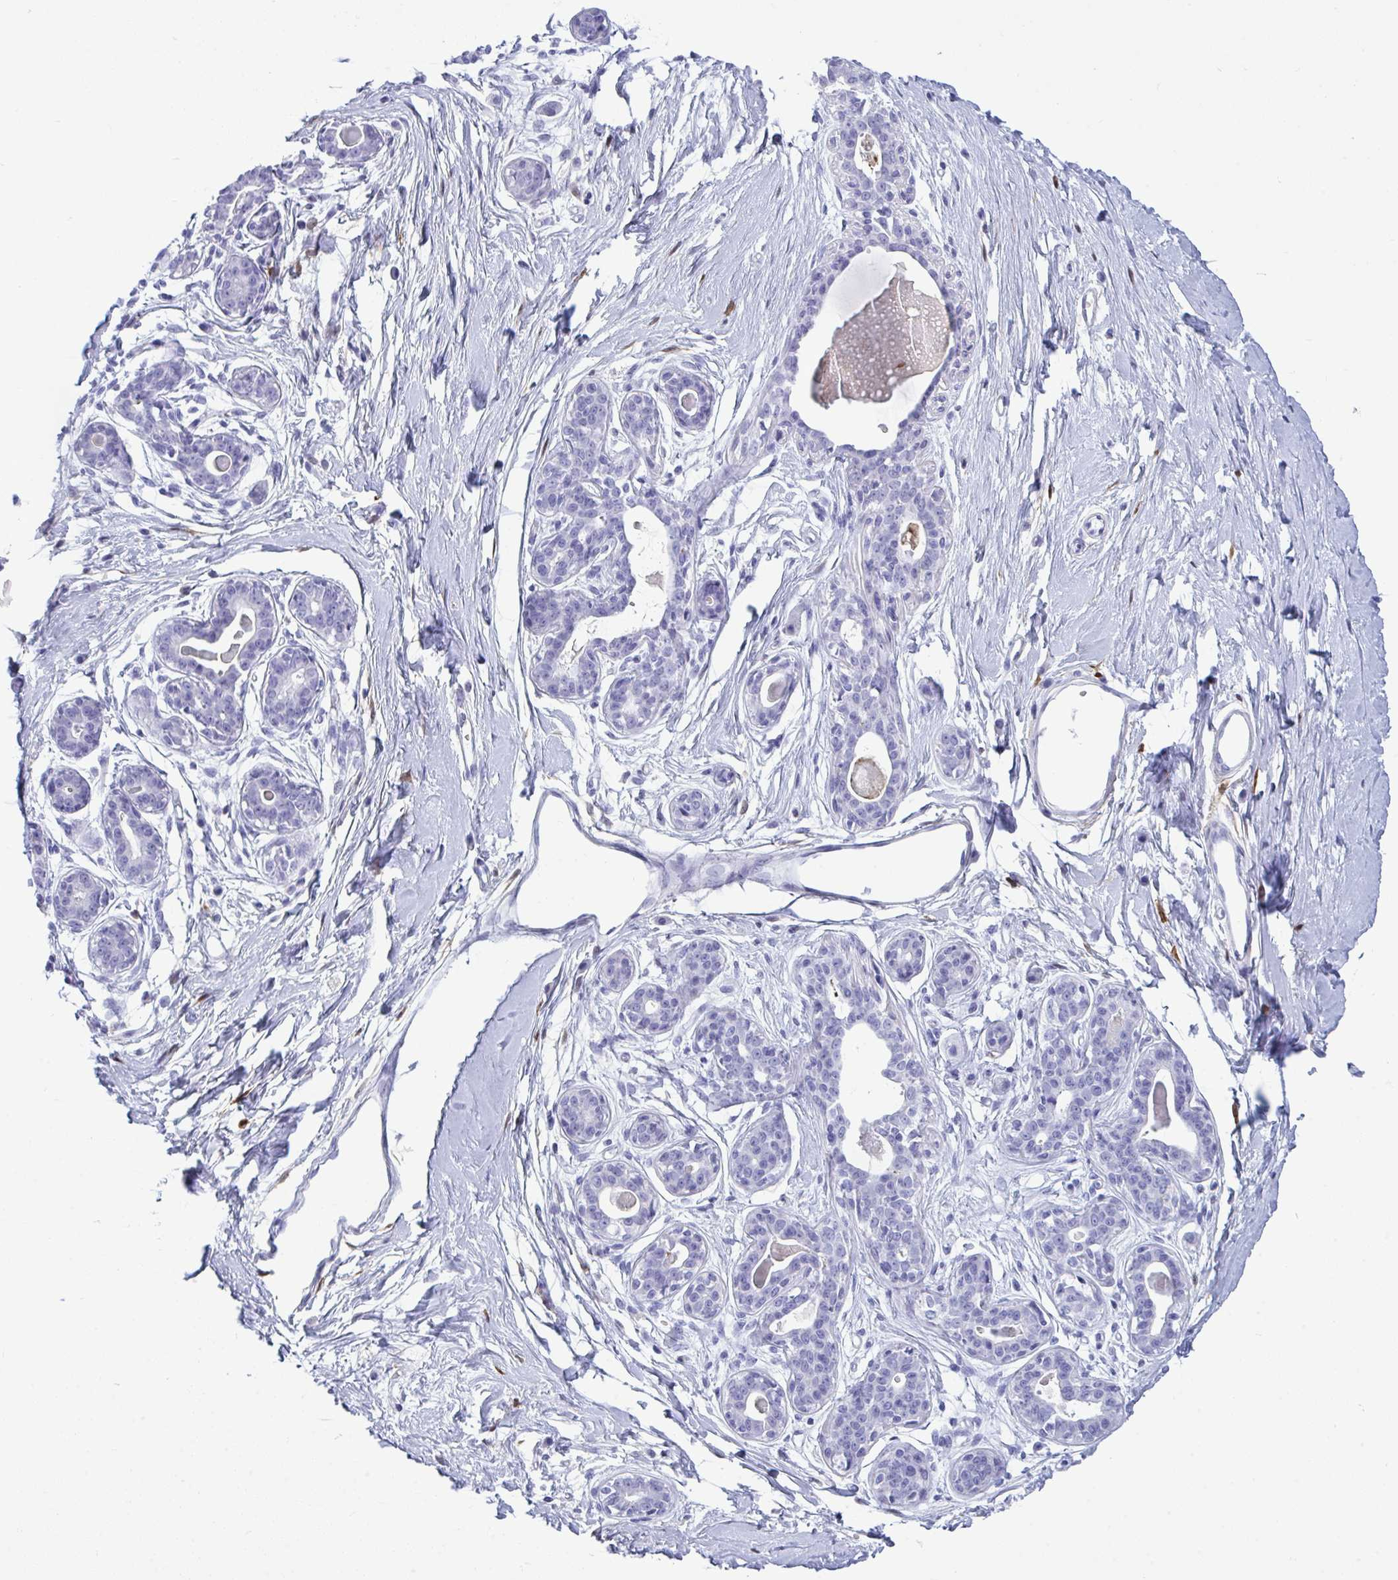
{"staining": {"intensity": "negative", "quantity": "none", "location": "none"}, "tissue": "breast", "cell_type": "Adipocytes", "image_type": "normal", "snomed": [{"axis": "morphology", "description": "Normal tissue, NOS"}, {"axis": "topography", "description": "Breast"}], "caption": "IHC image of unremarkable breast: human breast stained with DAB (3,3'-diaminobenzidine) exhibits no significant protein positivity in adipocytes. (Brightfield microscopy of DAB IHC at high magnification).", "gene": "ARHGAP42", "patient": {"sex": "female", "age": 45}}